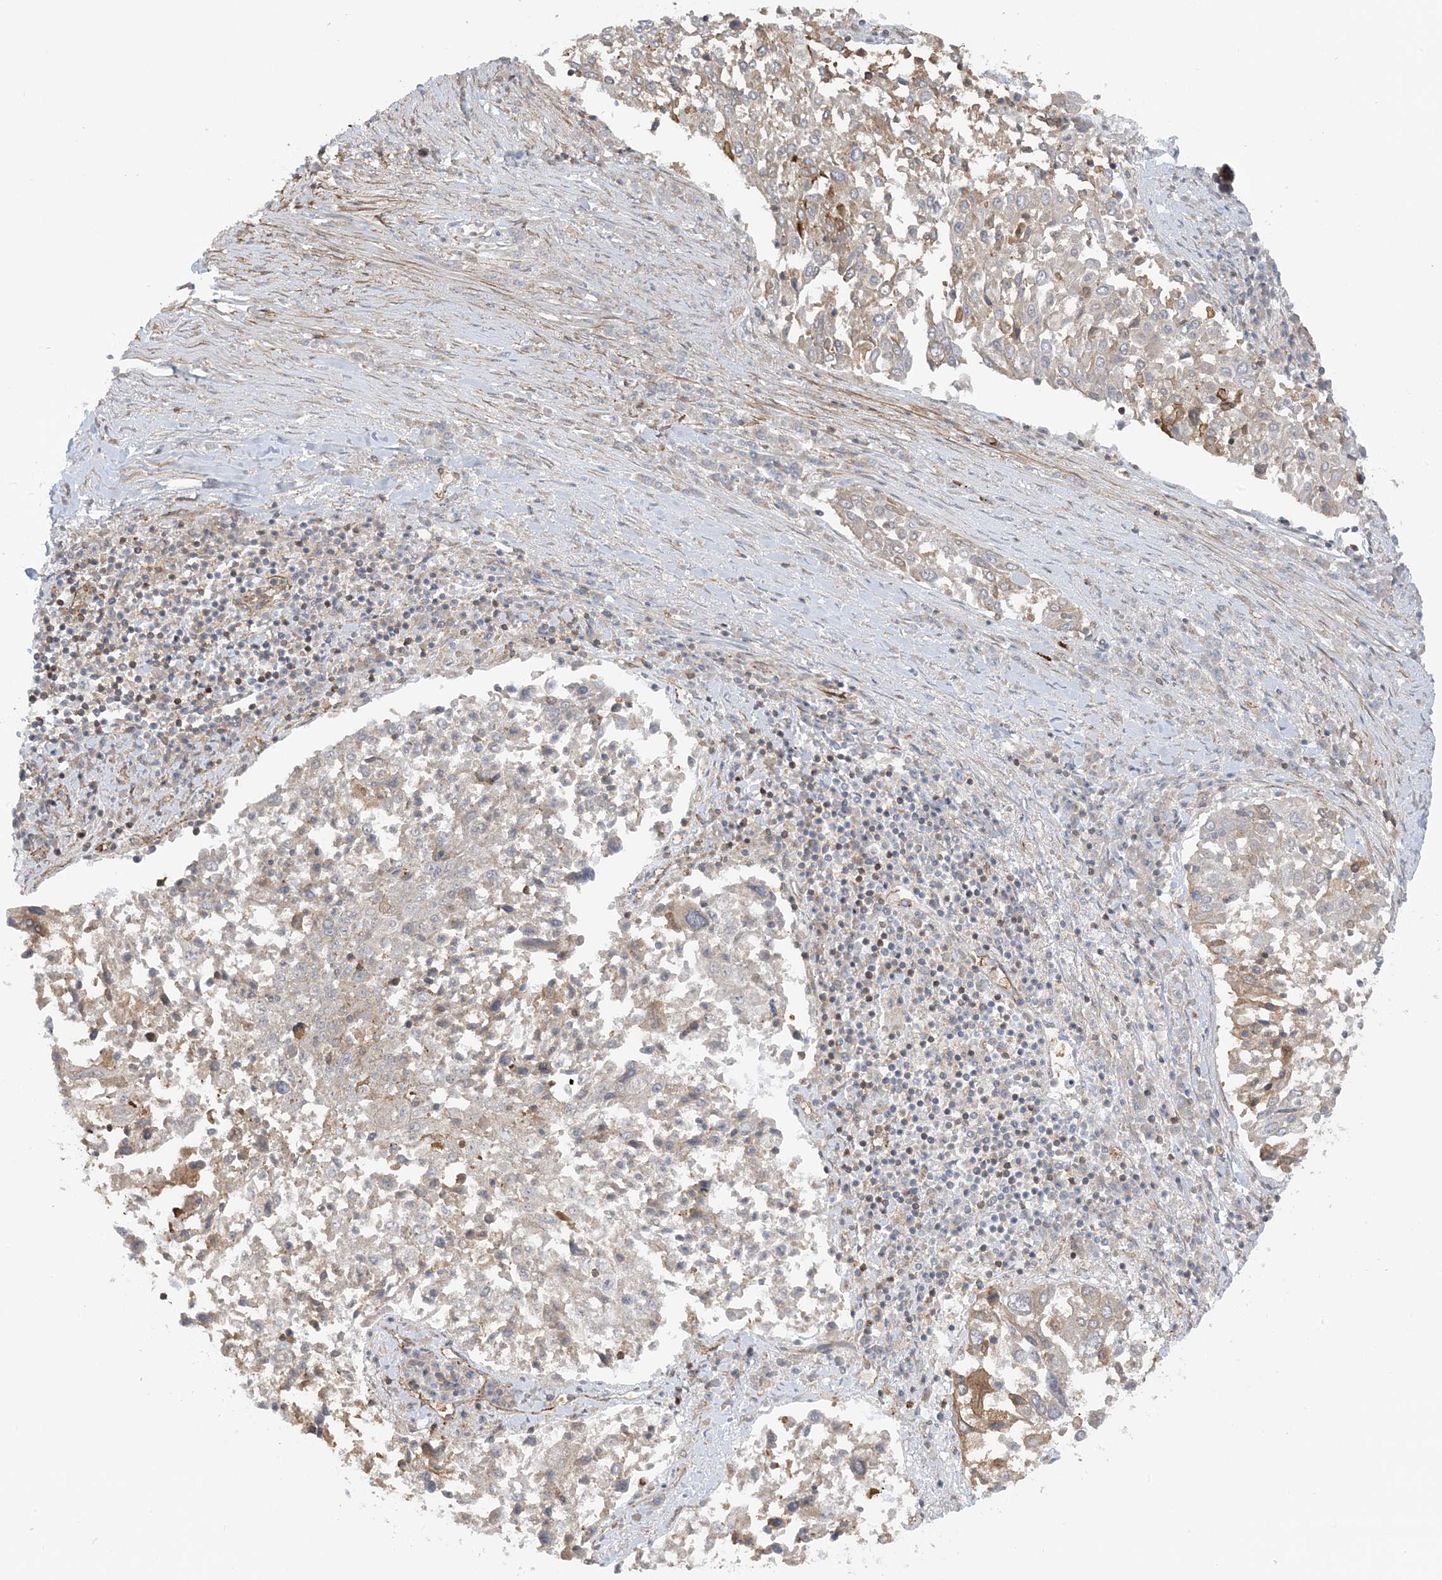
{"staining": {"intensity": "negative", "quantity": "none", "location": "none"}, "tissue": "lung cancer", "cell_type": "Tumor cells", "image_type": "cancer", "snomed": [{"axis": "morphology", "description": "Squamous cell carcinoma, NOS"}, {"axis": "topography", "description": "Lung"}], "caption": "This is an IHC micrograph of human lung cancer. There is no positivity in tumor cells.", "gene": "ICMT", "patient": {"sex": "male", "age": 65}}